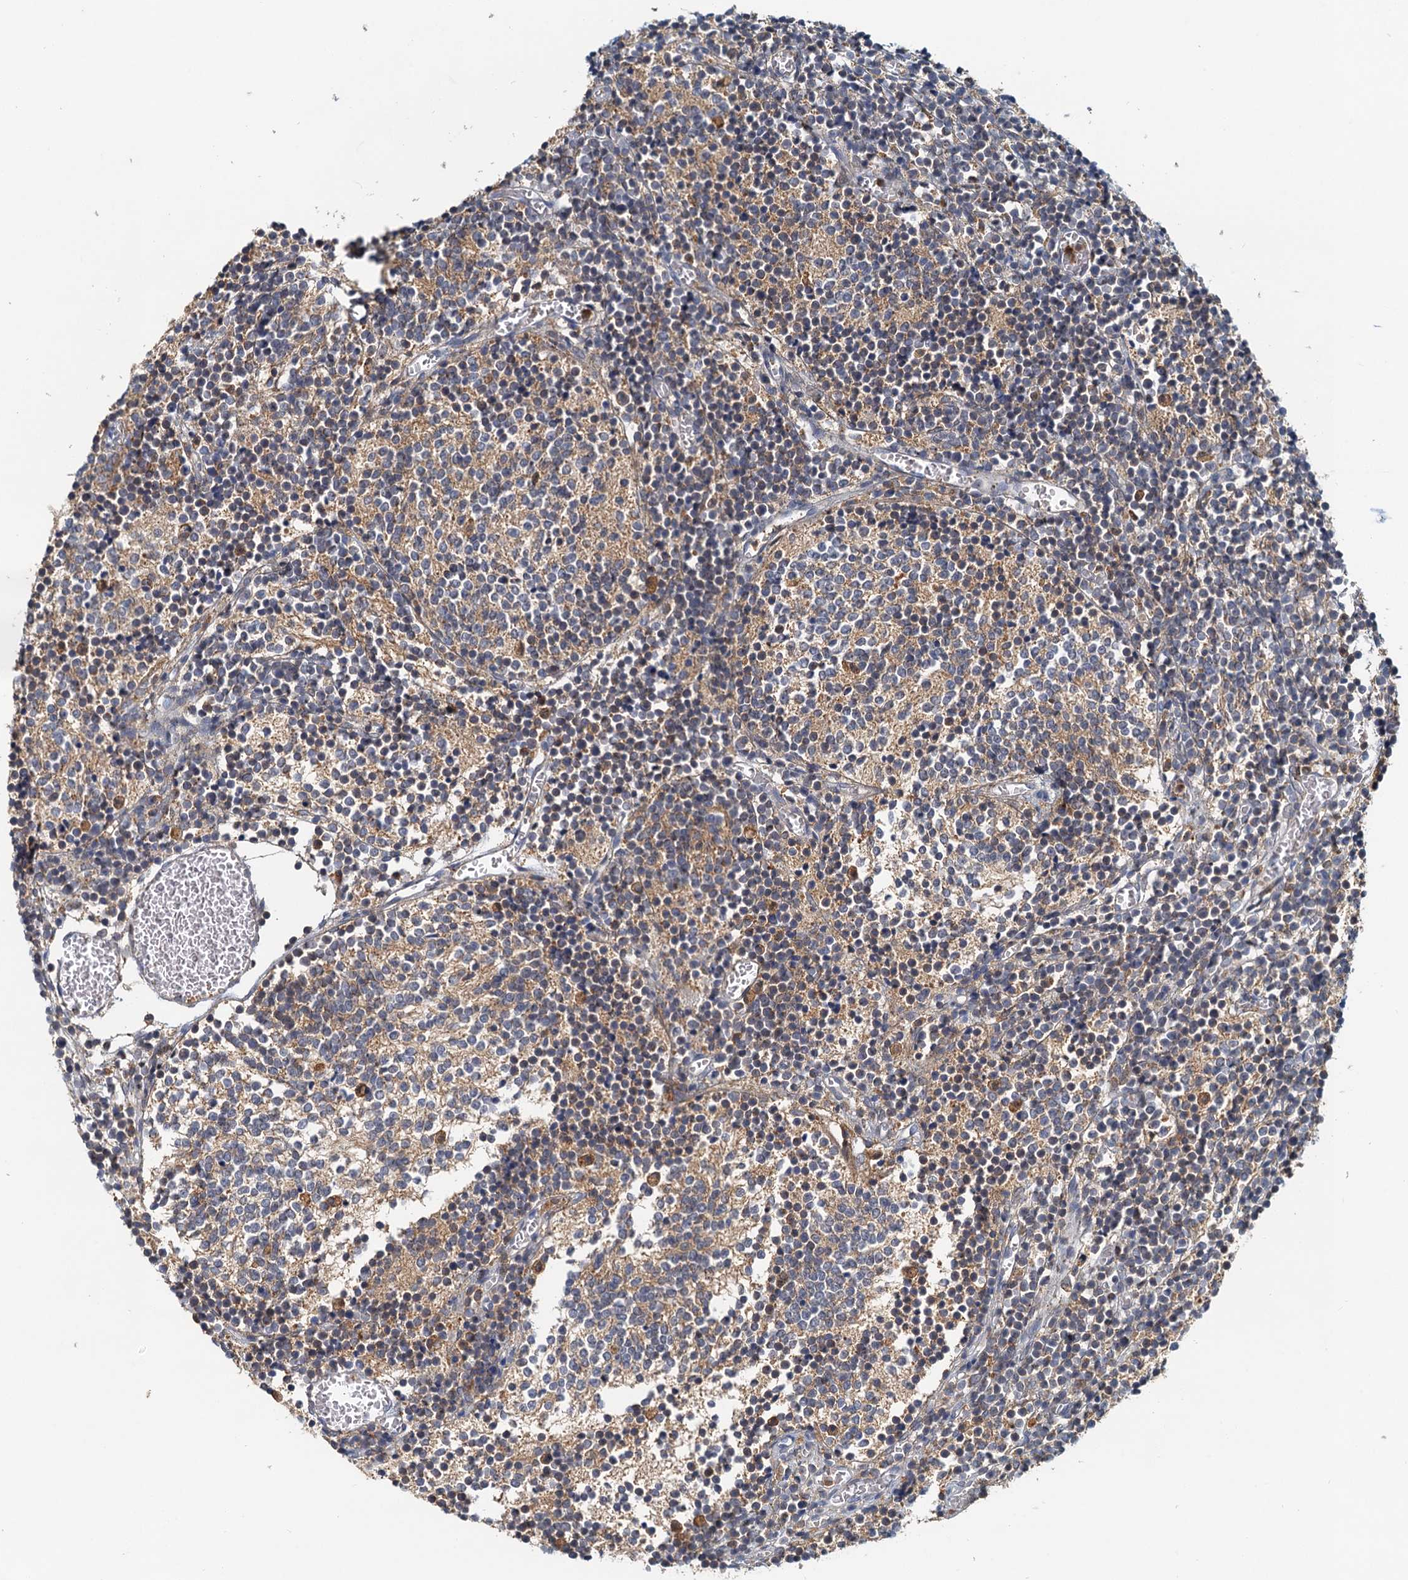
{"staining": {"intensity": "weak", "quantity": ">75%", "location": "cytoplasmic/membranous"}, "tissue": "glioma", "cell_type": "Tumor cells", "image_type": "cancer", "snomed": [{"axis": "morphology", "description": "Glioma, malignant, Low grade"}, {"axis": "topography", "description": "Brain"}], "caption": "Protein expression analysis of human glioma reveals weak cytoplasmic/membranous positivity in about >75% of tumor cells. (brown staining indicates protein expression, while blue staining denotes nuclei).", "gene": "TOLLIP", "patient": {"sex": "female", "age": 1}}